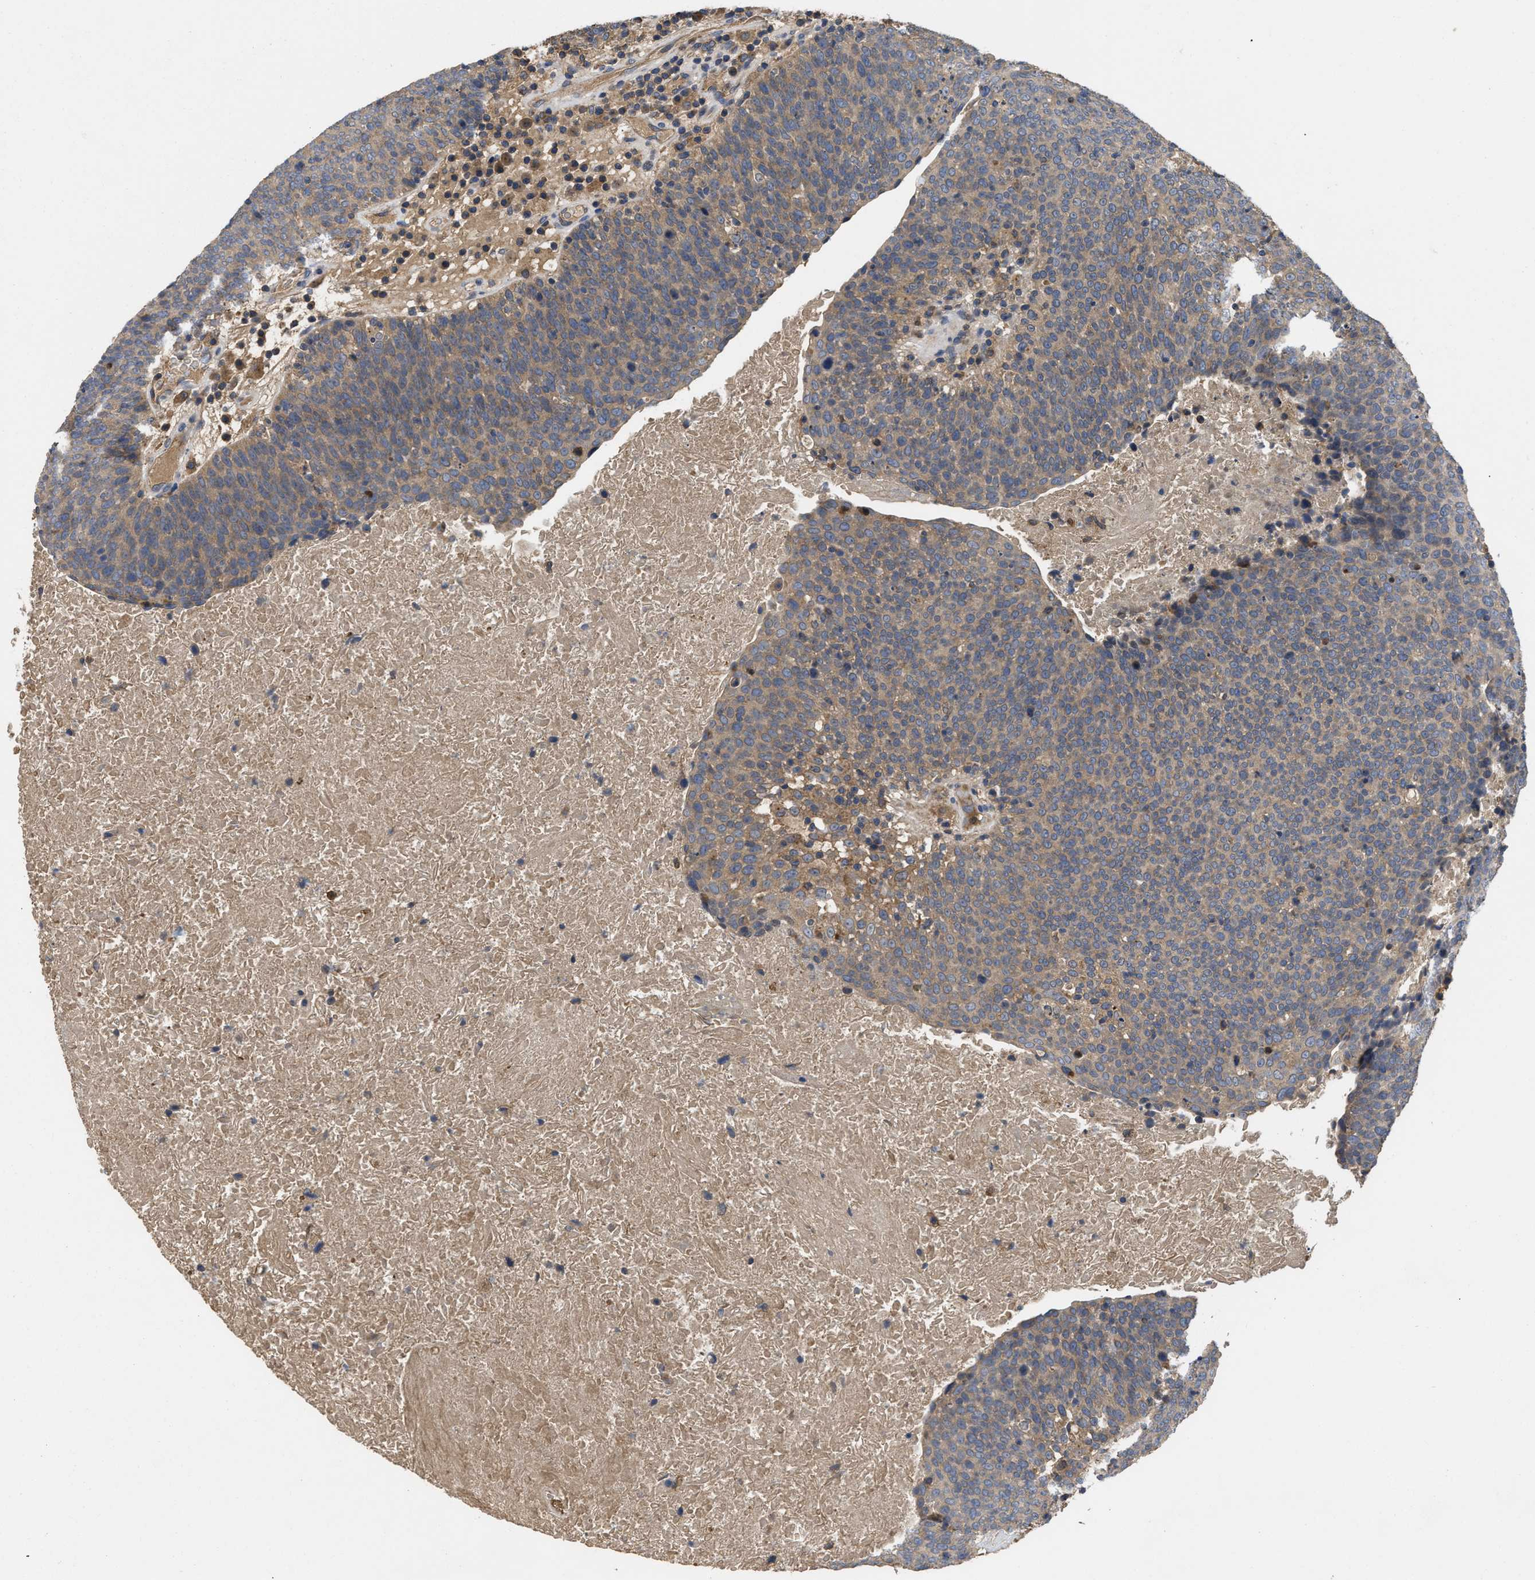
{"staining": {"intensity": "weak", "quantity": ">75%", "location": "cytoplasmic/membranous"}, "tissue": "head and neck cancer", "cell_type": "Tumor cells", "image_type": "cancer", "snomed": [{"axis": "morphology", "description": "Squamous cell carcinoma, NOS"}, {"axis": "morphology", "description": "Squamous cell carcinoma, metastatic, NOS"}, {"axis": "topography", "description": "Lymph node"}, {"axis": "topography", "description": "Head-Neck"}], "caption": "Immunohistochemistry (DAB (3,3'-diaminobenzidine)) staining of head and neck cancer (squamous cell carcinoma) exhibits weak cytoplasmic/membranous protein positivity in approximately >75% of tumor cells.", "gene": "RNF216", "patient": {"sex": "male", "age": 62}}